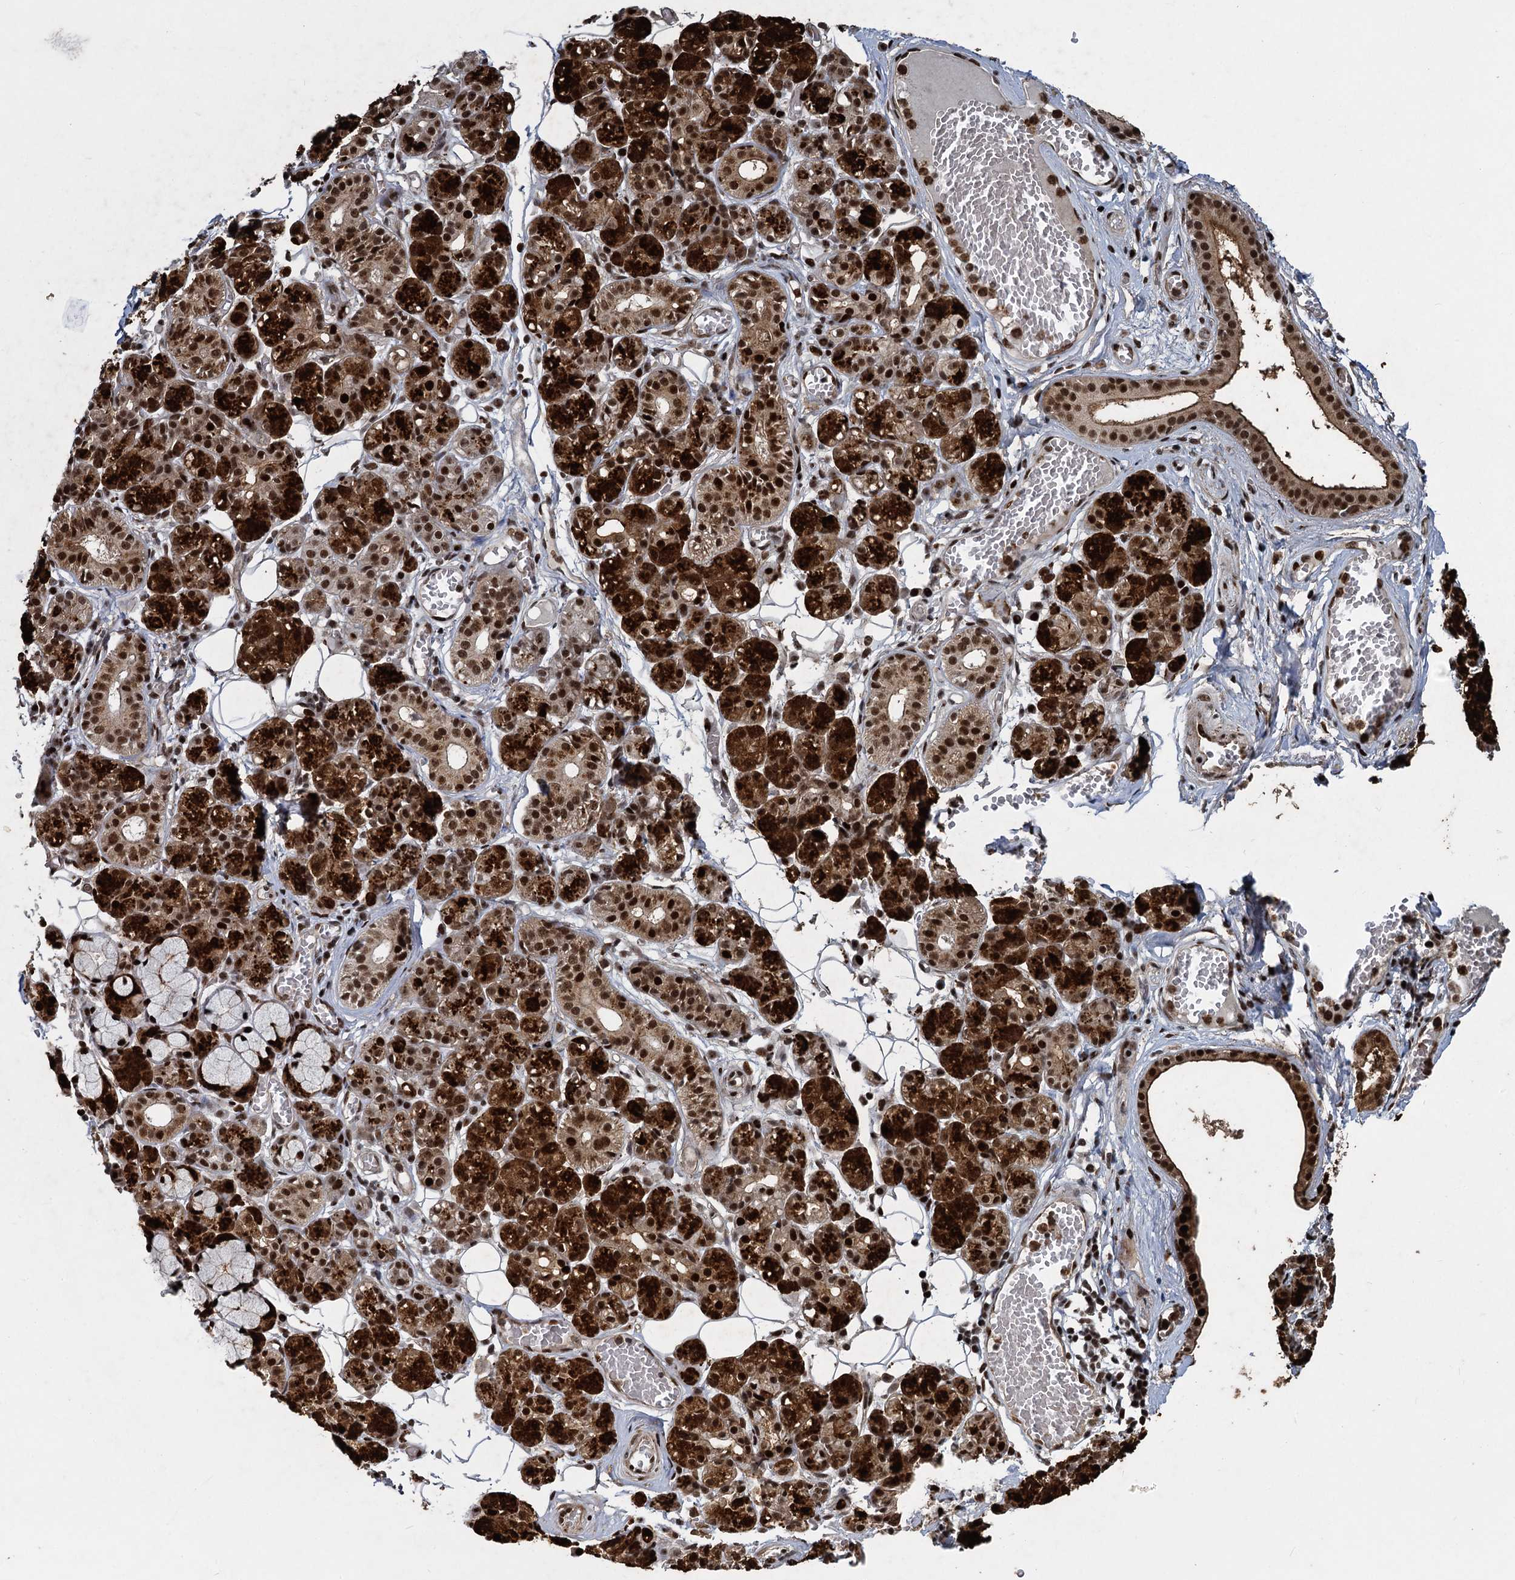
{"staining": {"intensity": "strong", "quantity": ">75%", "location": "cytoplasmic/membranous,nuclear"}, "tissue": "salivary gland", "cell_type": "Glandular cells", "image_type": "normal", "snomed": [{"axis": "morphology", "description": "Normal tissue, NOS"}, {"axis": "topography", "description": "Salivary gland"}], "caption": "Glandular cells reveal high levels of strong cytoplasmic/membranous,nuclear positivity in about >75% of cells in benign human salivary gland.", "gene": "ANKRD49", "patient": {"sex": "male", "age": 63}}